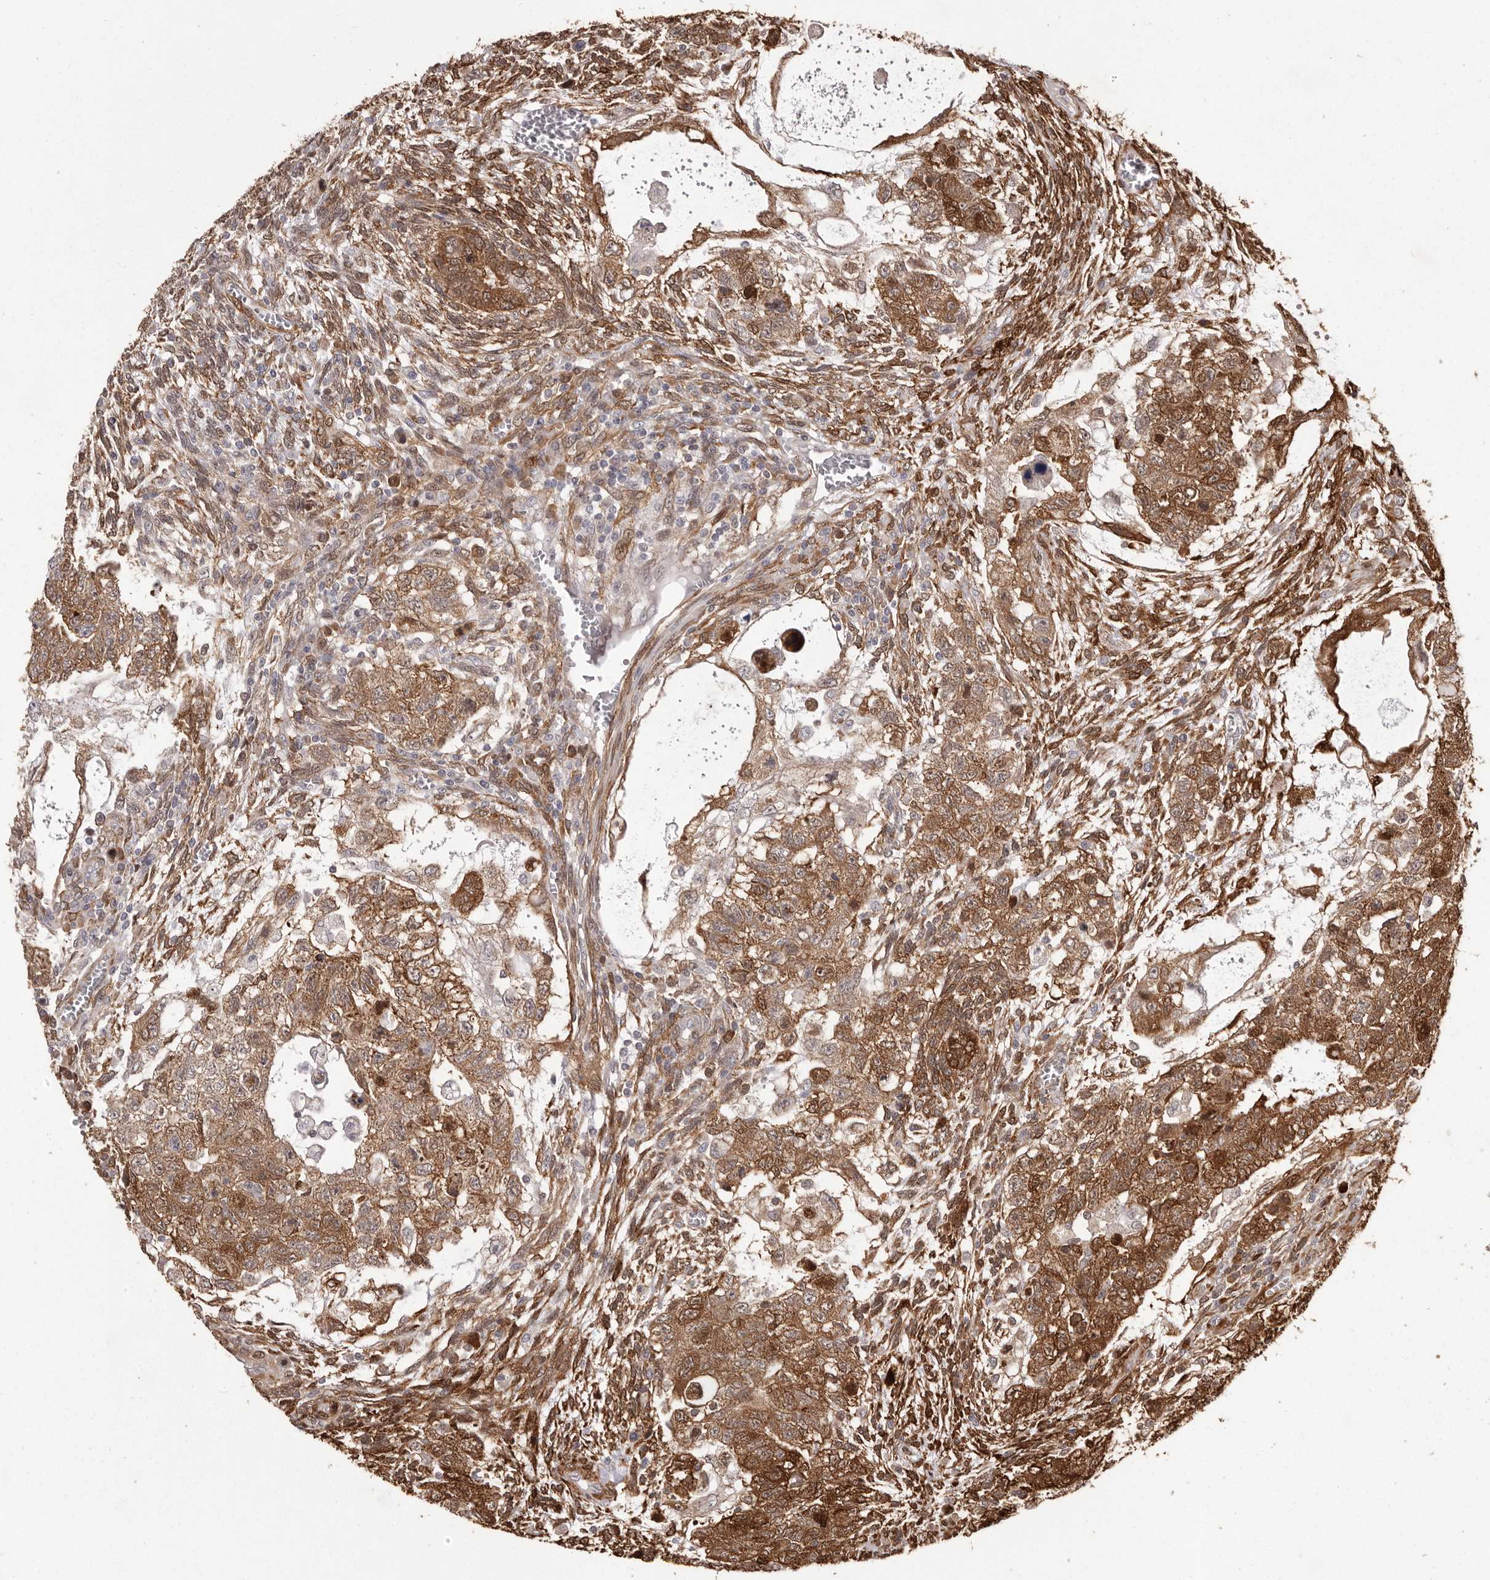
{"staining": {"intensity": "strong", "quantity": ">75%", "location": "cytoplasmic/membranous"}, "tissue": "testis cancer", "cell_type": "Tumor cells", "image_type": "cancer", "snomed": [{"axis": "morphology", "description": "Carcinoma, Embryonal, NOS"}, {"axis": "topography", "description": "Testis"}], "caption": "The immunohistochemical stain shows strong cytoplasmic/membranous positivity in tumor cells of testis cancer (embryonal carcinoma) tissue.", "gene": "GFOD1", "patient": {"sex": "male", "age": 37}}